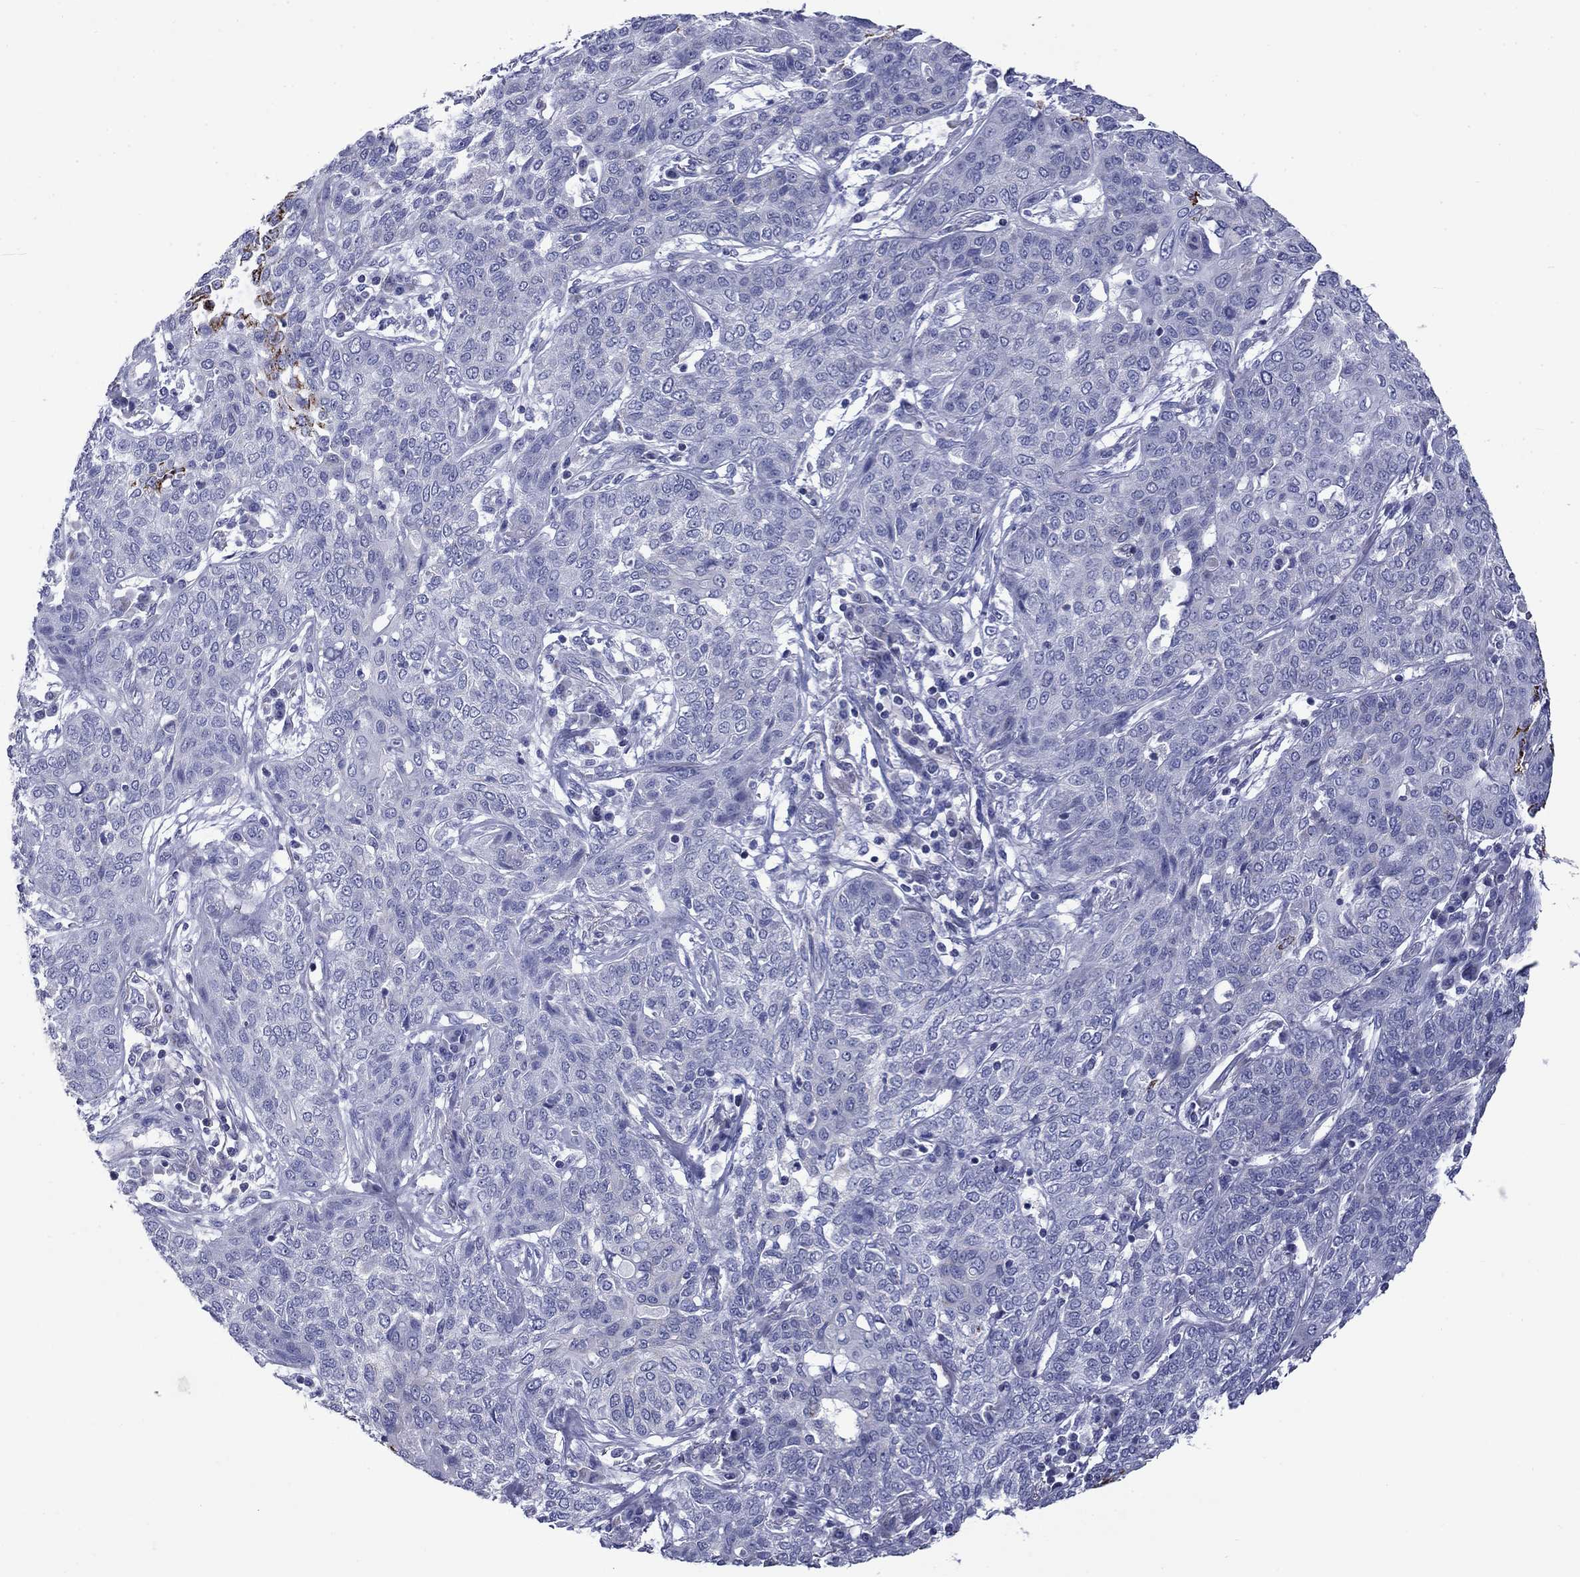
{"staining": {"intensity": "negative", "quantity": "none", "location": "none"}, "tissue": "lung cancer", "cell_type": "Tumor cells", "image_type": "cancer", "snomed": [{"axis": "morphology", "description": "Squamous cell carcinoma, NOS"}, {"axis": "topography", "description": "Lung"}], "caption": "Immunohistochemistry of human squamous cell carcinoma (lung) shows no positivity in tumor cells.", "gene": "ACADSB", "patient": {"sex": "female", "age": 70}}